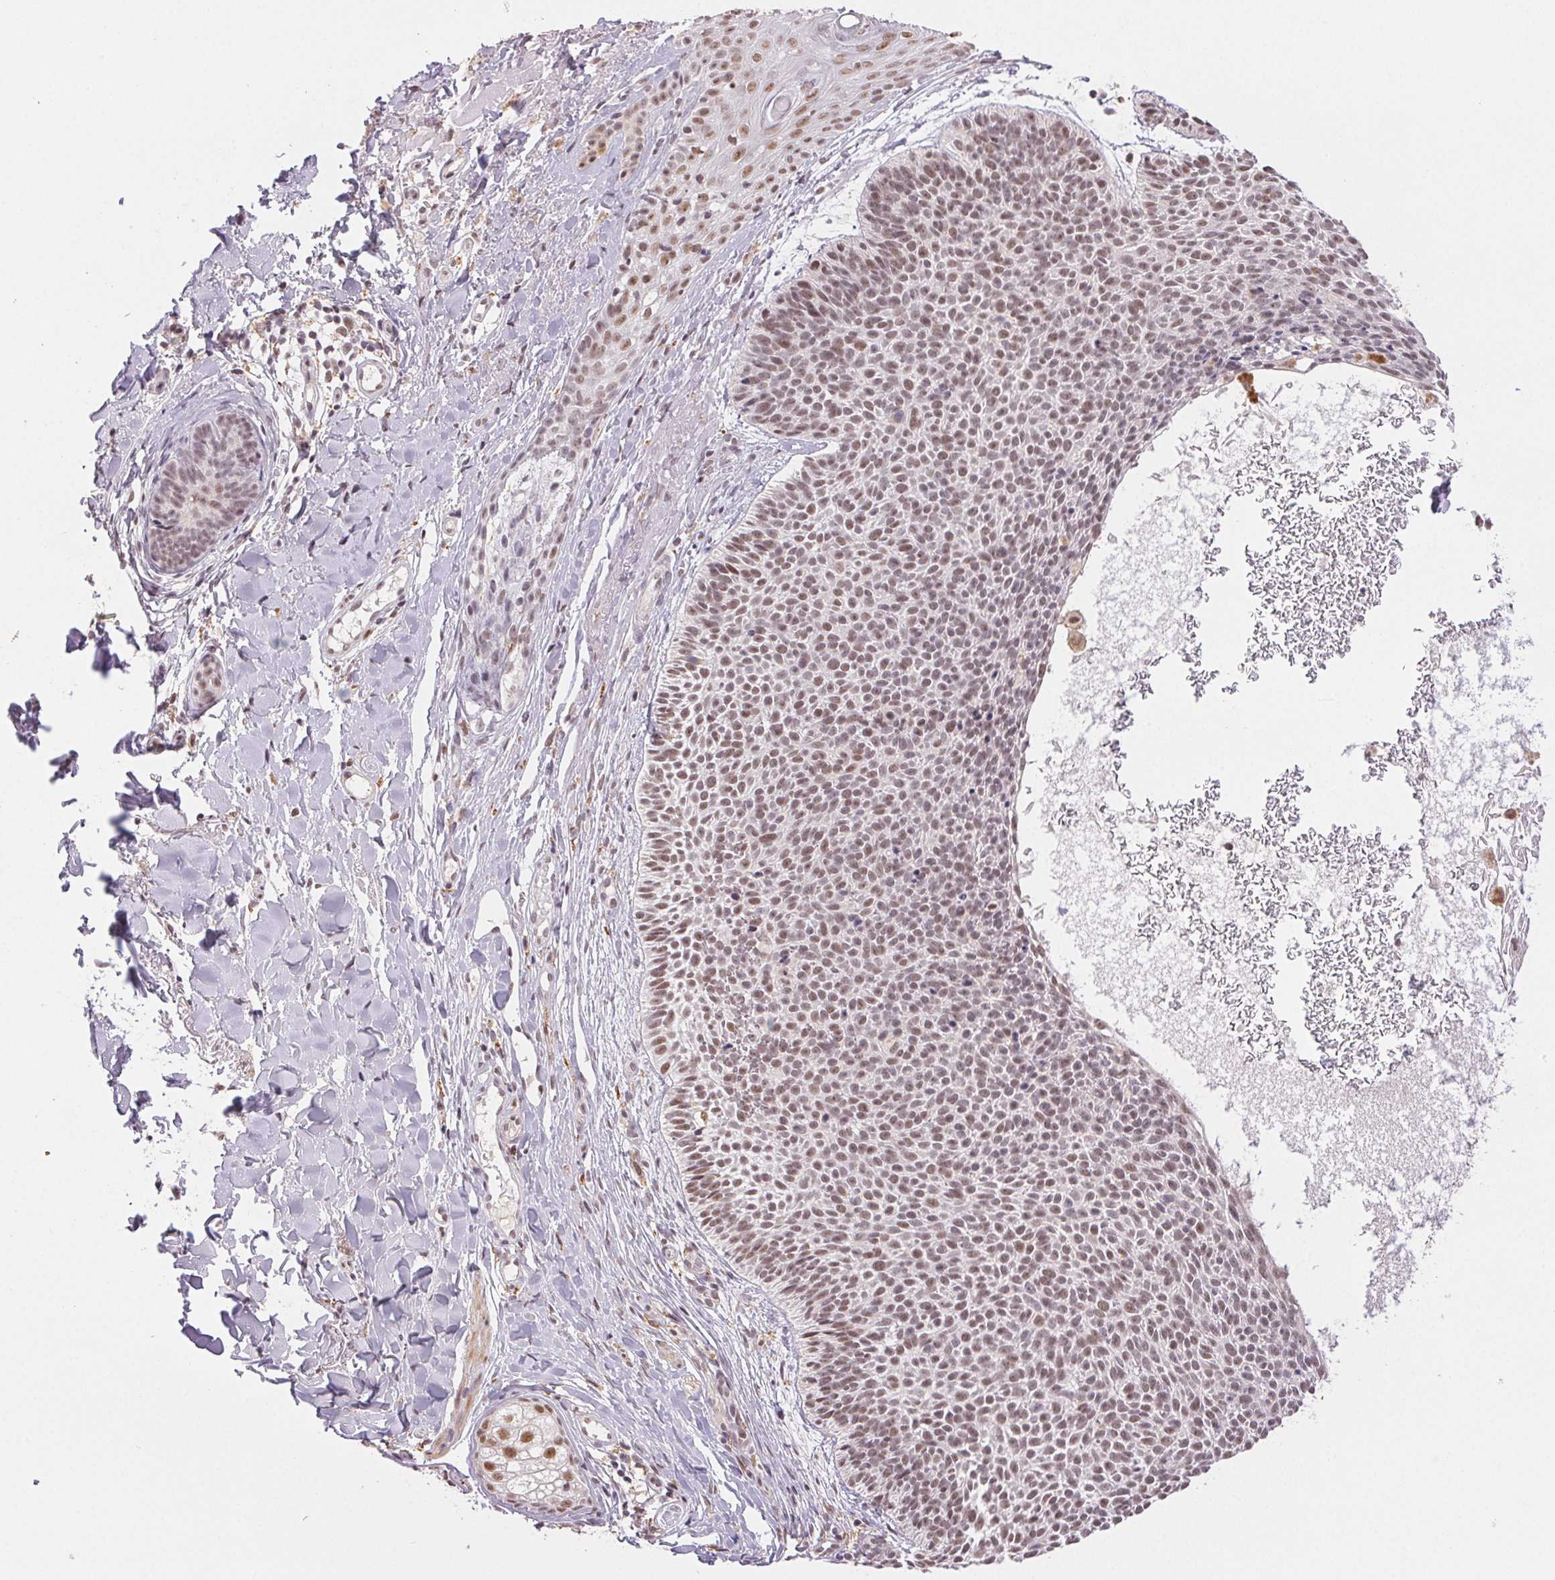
{"staining": {"intensity": "moderate", "quantity": ">75%", "location": "nuclear"}, "tissue": "skin cancer", "cell_type": "Tumor cells", "image_type": "cancer", "snomed": [{"axis": "morphology", "description": "Basal cell carcinoma"}, {"axis": "topography", "description": "Skin"}], "caption": "IHC (DAB (3,3'-diaminobenzidine)) staining of skin basal cell carcinoma exhibits moderate nuclear protein expression in about >75% of tumor cells.", "gene": "PRPF18", "patient": {"sex": "male", "age": 82}}